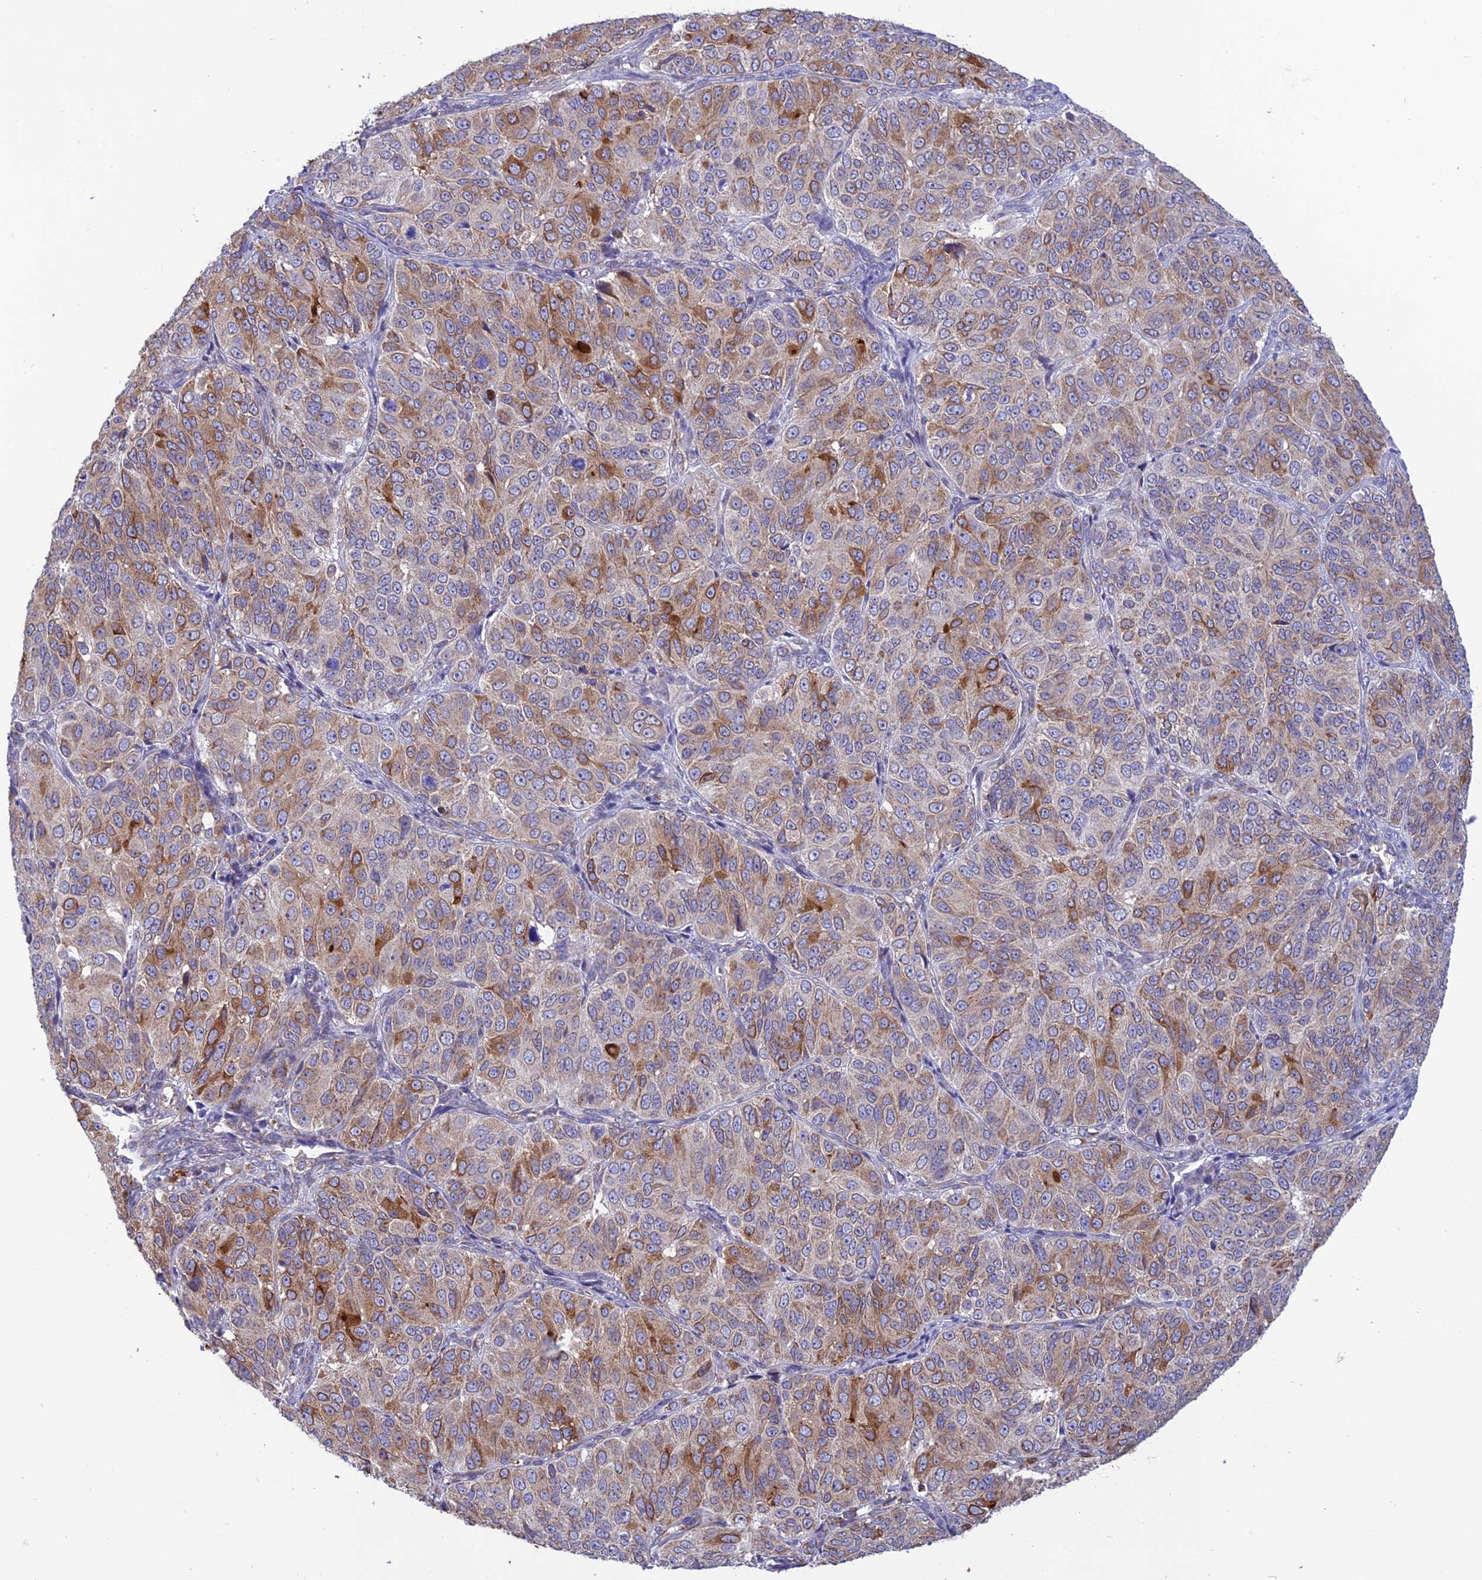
{"staining": {"intensity": "moderate", "quantity": ">75%", "location": "cytoplasmic/membranous"}, "tissue": "ovarian cancer", "cell_type": "Tumor cells", "image_type": "cancer", "snomed": [{"axis": "morphology", "description": "Carcinoma, endometroid"}, {"axis": "topography", "description": "Ovary"}], "caption": "A brown stain shows moderate cytoplasmic/membranous positivity of a protein in human endometroid carcinoma (ovarian) tumor cells.", "gene": "PKHD1L1", "patient": {"sex": "female", "age": 51}}